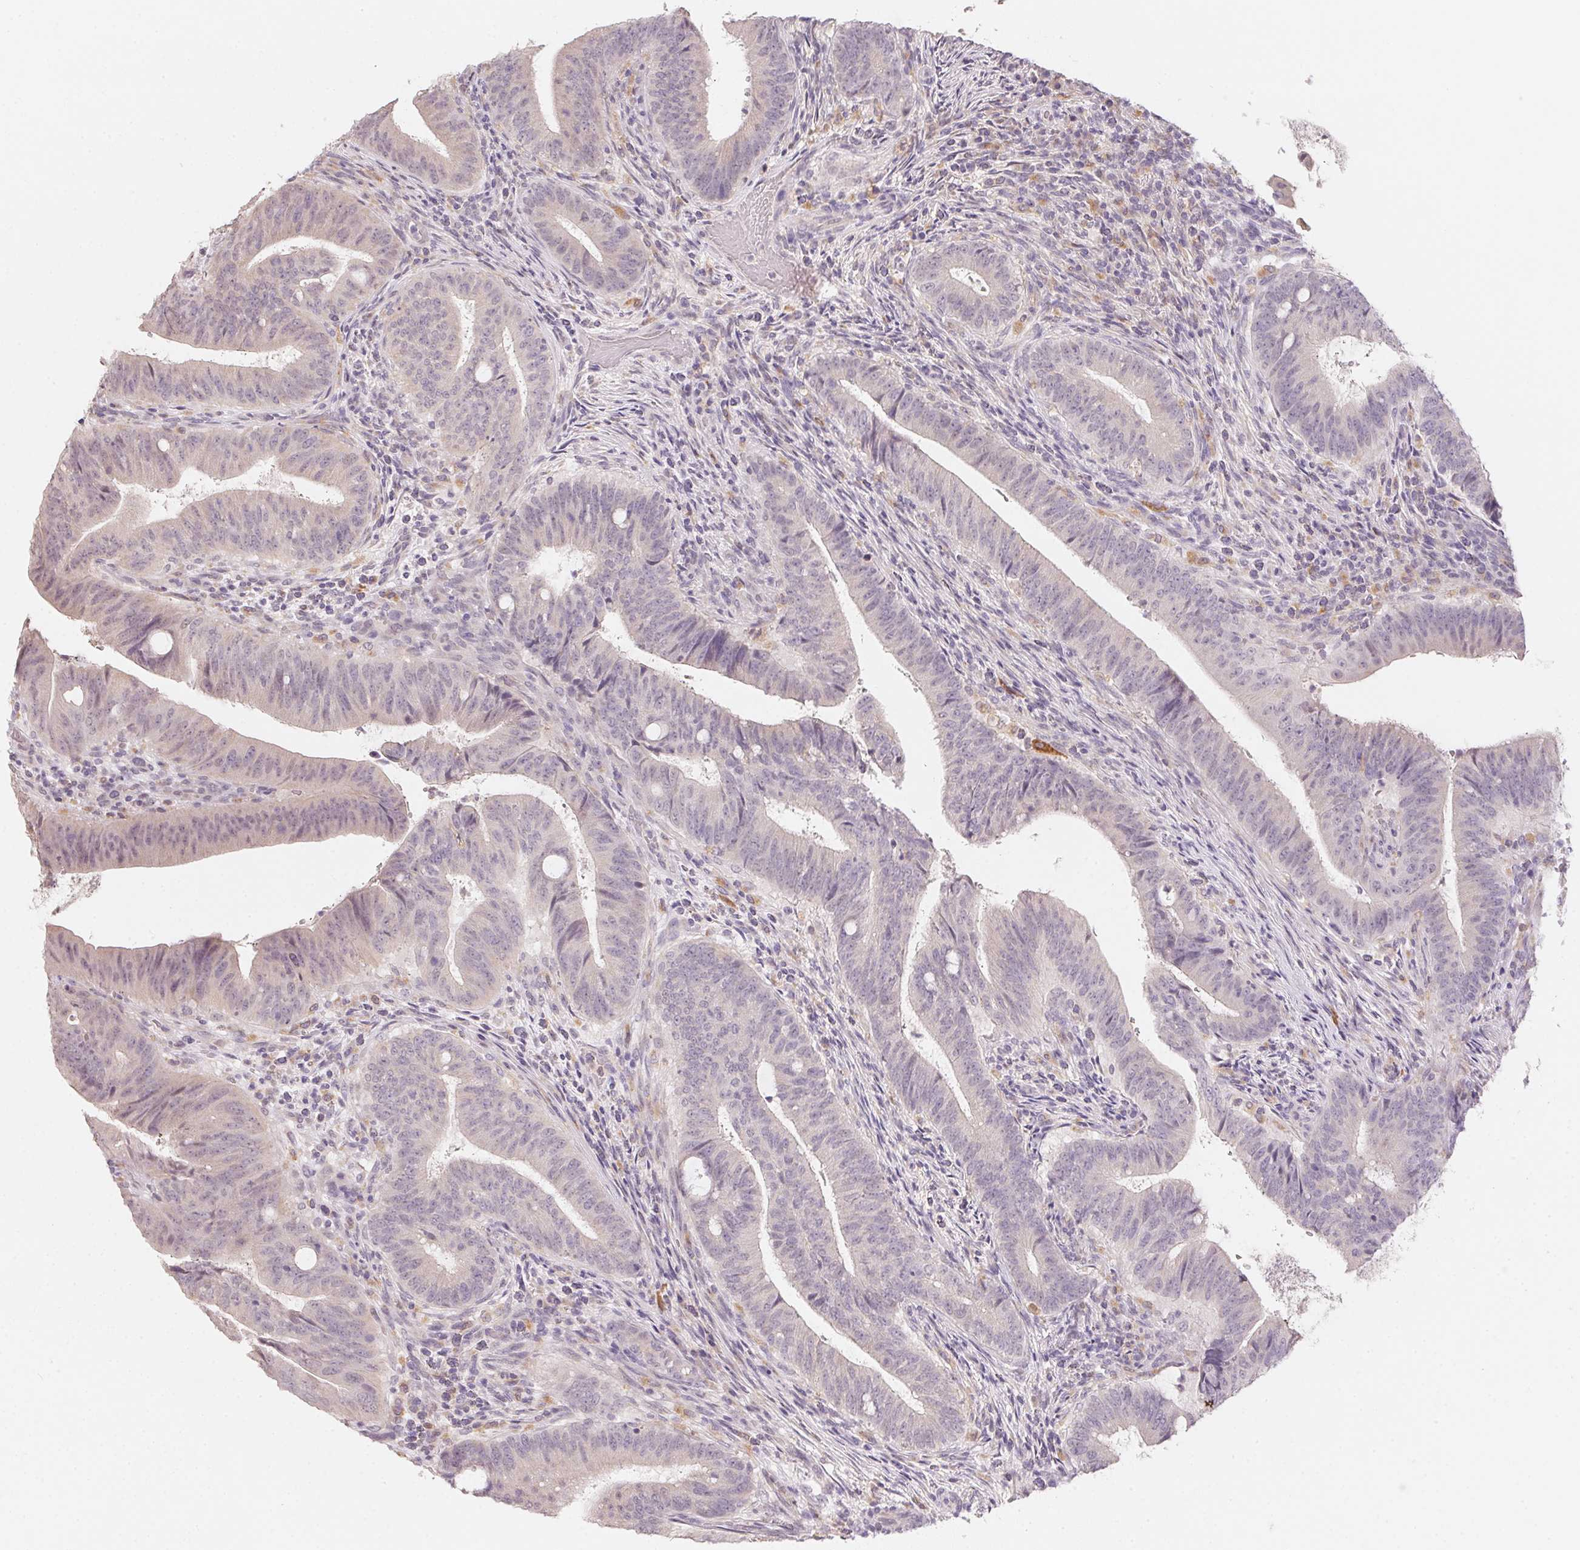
{"staining": {"intensity": "negative", "quantity": "none", "location": "none"}, "tissue": "colorectal cancer", "cell_type": "Tumor cells", "image_type": "cancer", "snomed": [{"axis": "morphology", "description": "Adenocarcinoma, NOS"}, {"axis": "topography", "description": "Colon"}], "caption": "DAB (3,3'-diaminobenzidine) immunohistochemical staining of human adenocarcinoma (colorectal) reveals no significant staining in tumor cells.", "gene": "SLC6A18", "patient": {"sex": "female", "age": 43}}